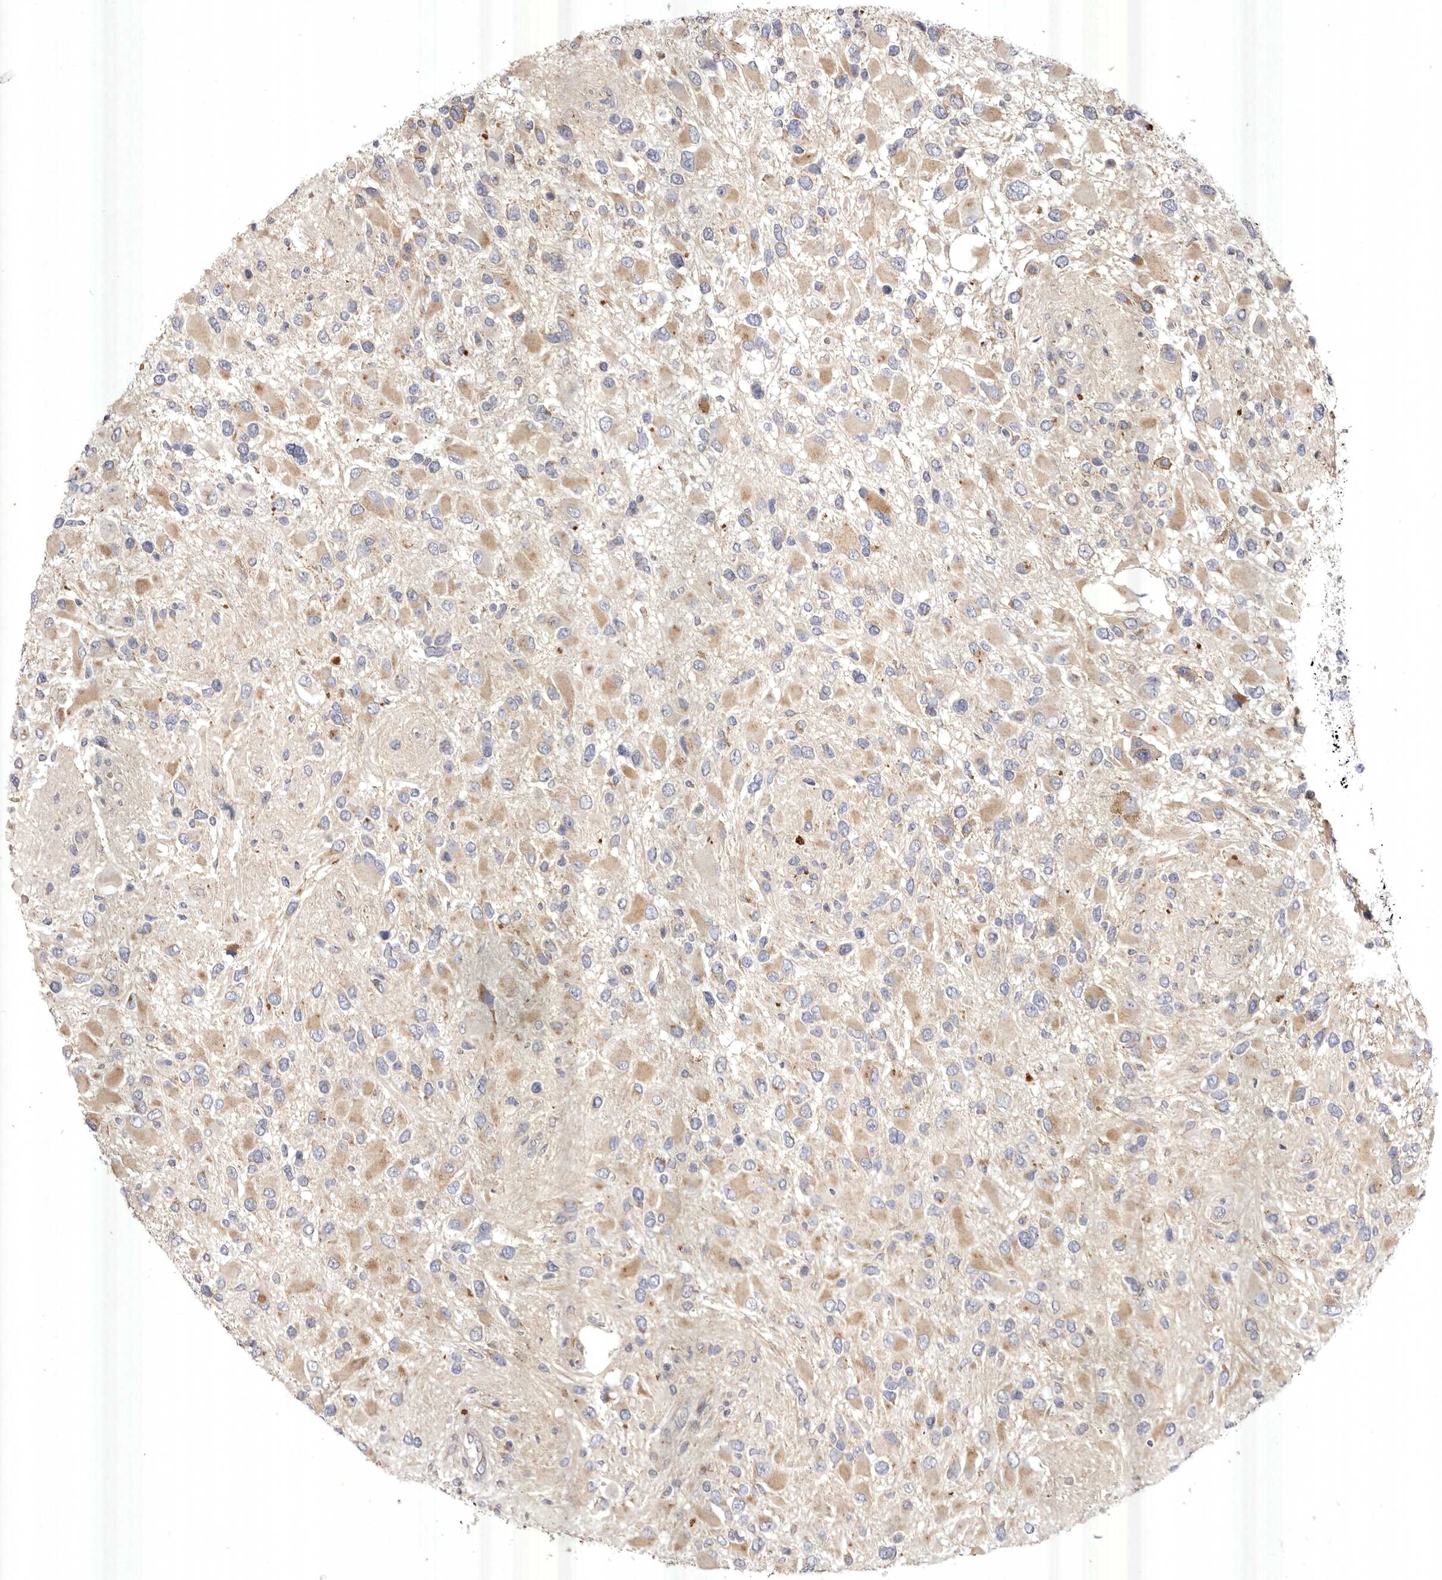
{"staining": {"intensity": "weak", "quantity": ">75%", "location": "cytoplasmic/membranous"}, "tissue": "glioma", "cell_type": "Tumor cells", "image_type": "cancer", "snomed": [{"axis": "morphology", "description": "Glioma, malignant, High grade"}, {"axis": "topography", "description": "Brain"}], "caption": "A brown stain highlights weak cytoplasmic/membranous expression of a protein in malignant glioma (high-grade) tumor cells.", "gene": "USP24", "patient": {"sex": "male", "age": 53}}